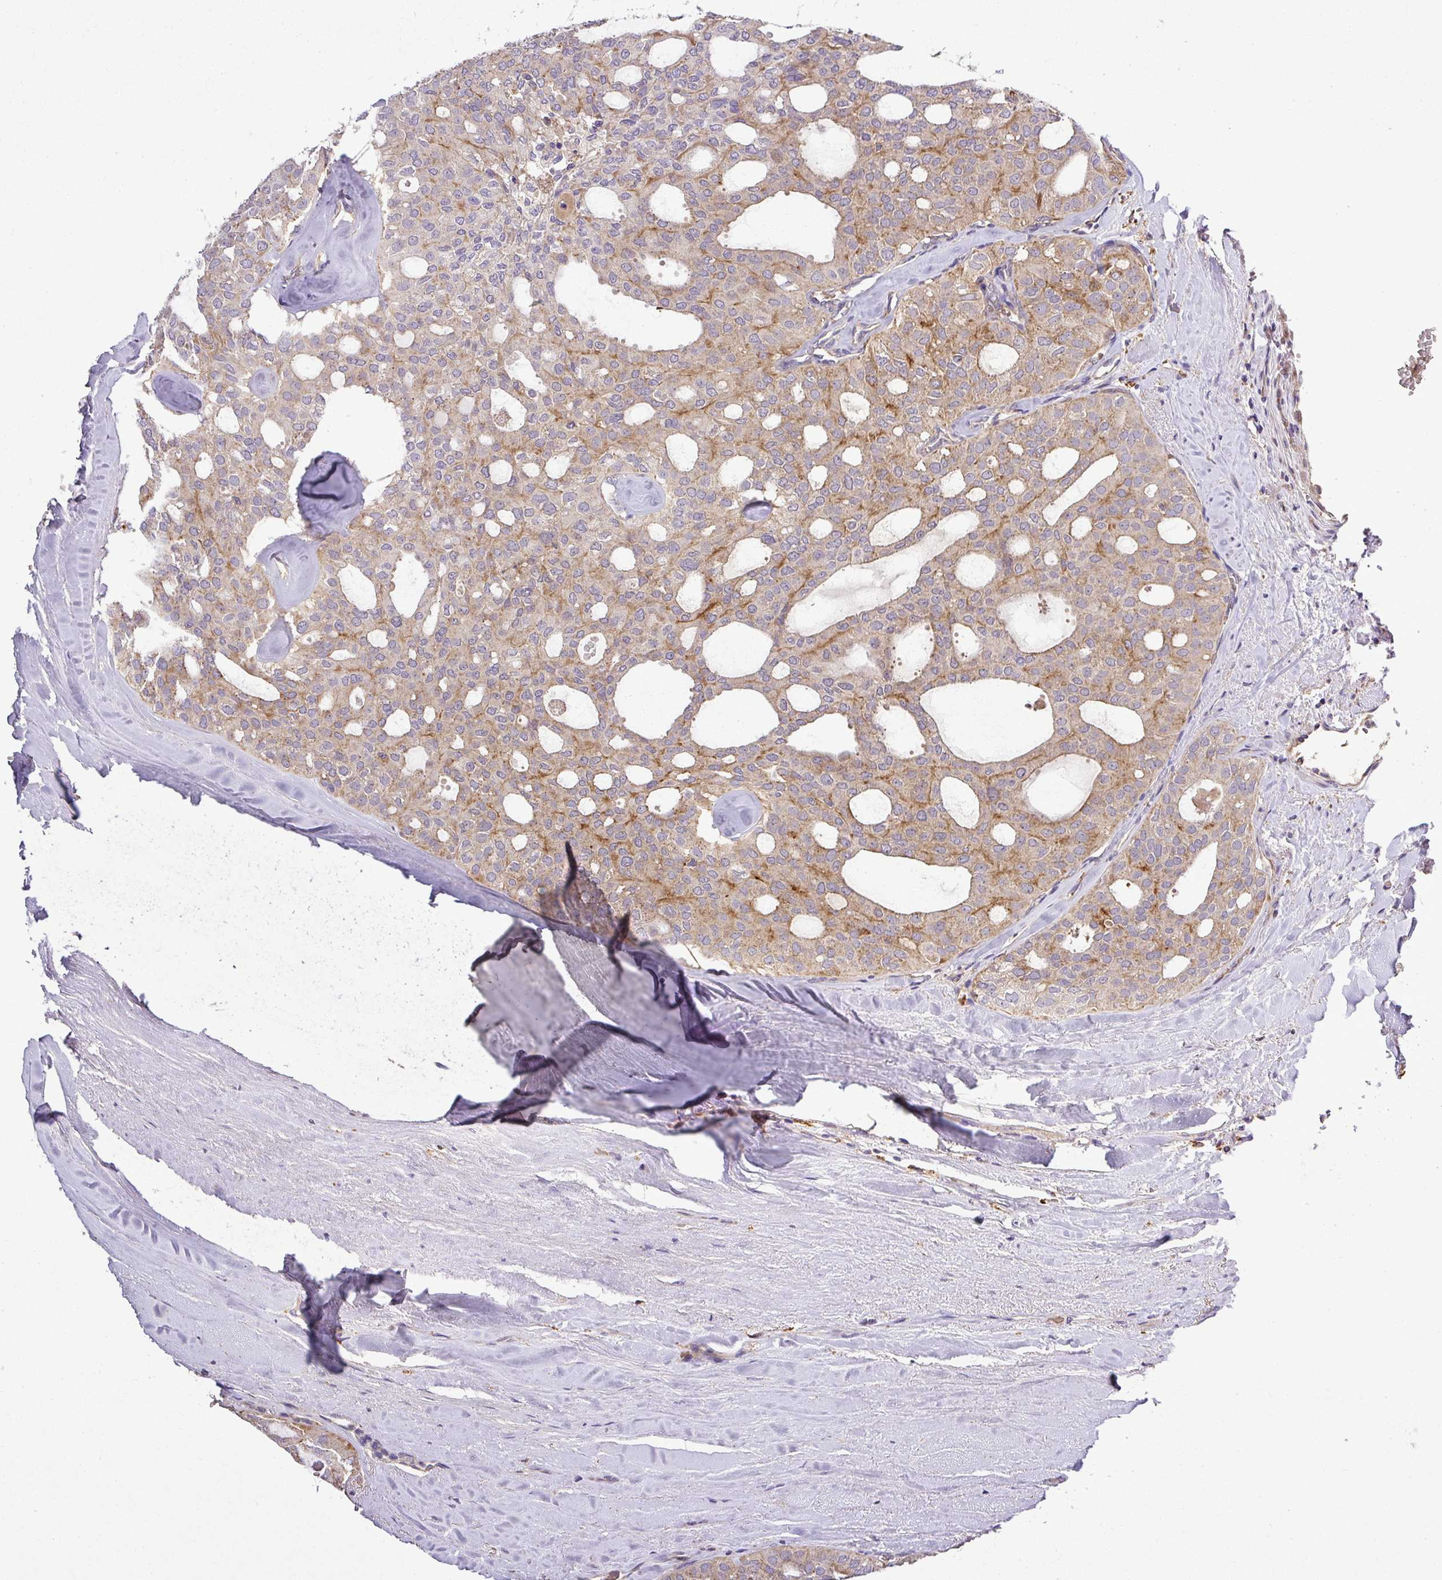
{"staining": {"intensity": "moderate", "quantity": "25%-75%", "location": "cytoplasmic/membranous"}, "tissue": "thyroid cancer", "cell_type": "Tumor cells", "image_type": "cancer", "snomed": [{"axis": "morphology", "description": "Follicular adenoma carcinoma, NOS"}, {"axis": "topography", "description": "Thyroid gland"}], "caption": "Human thyroid cancer (follicular adenoma carcinoma) stained for a protein (brown) displays moderate cytoplasmic/membranous positive staining in approximately 25%-75% of tumor cells.", "gene": "ZNF513", "patient": {"sex": "male", "age": 75}}